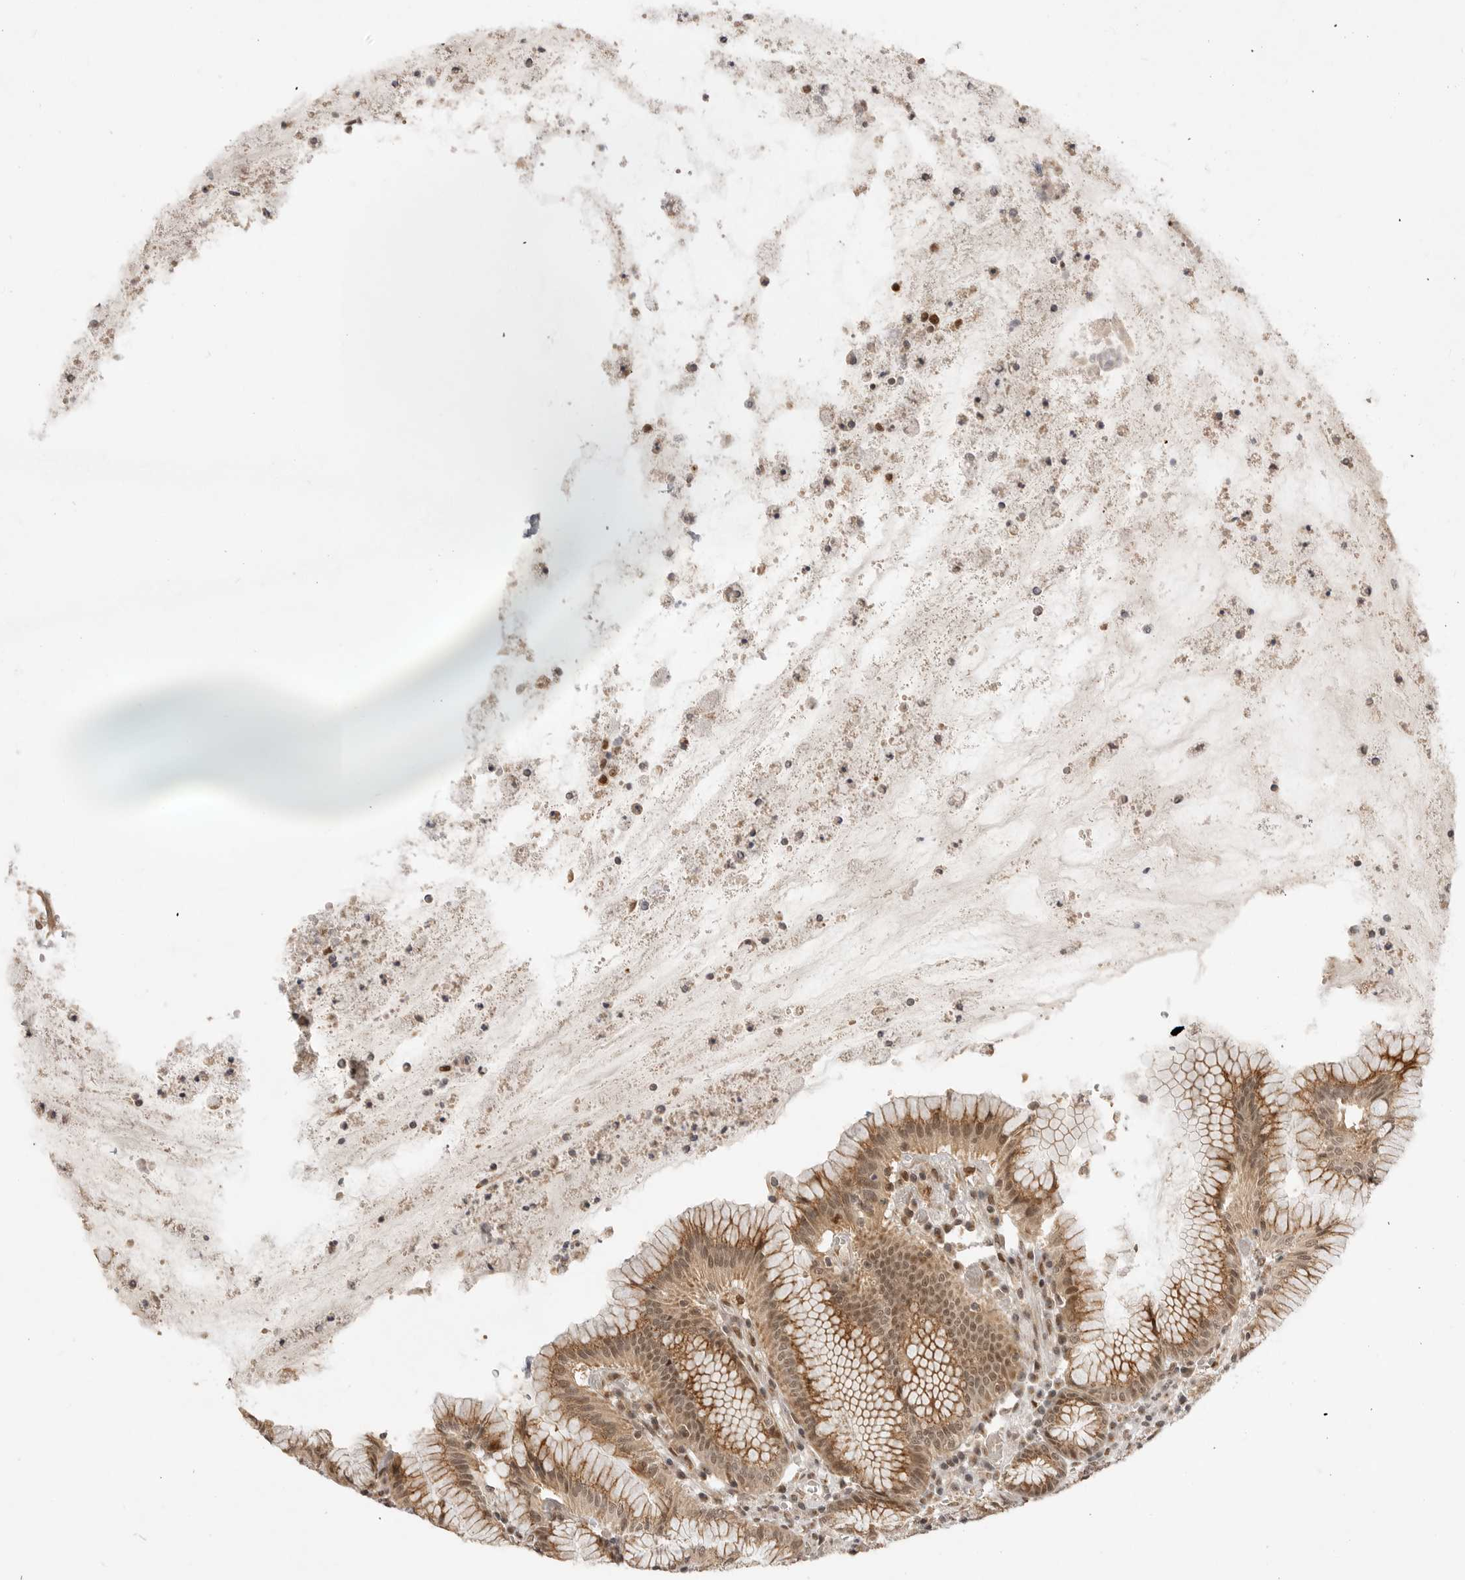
{"staining": {"intensity": "moderate", "quantity": ">75%", "location": "cytoplasmic/membranous,nuclear"}, "tissue": "stomach", "cell_type": "Glandular cells", "image_type": "normal", "snomed": [{"axis": "morphology", "description": "Normal tissue, NOS"}, {"axis": "topography", "description": "Stomach"}], "caption": "IHC photomicrograph of benign stomach stained for a protein (brown), which reveals medium levels of moderate cytoplasmic/membranous,nuclear staining in approximately >75% of glandular cells.", "gene": "ALKAL1", "patient": {"sex": "male", "age": 55}}